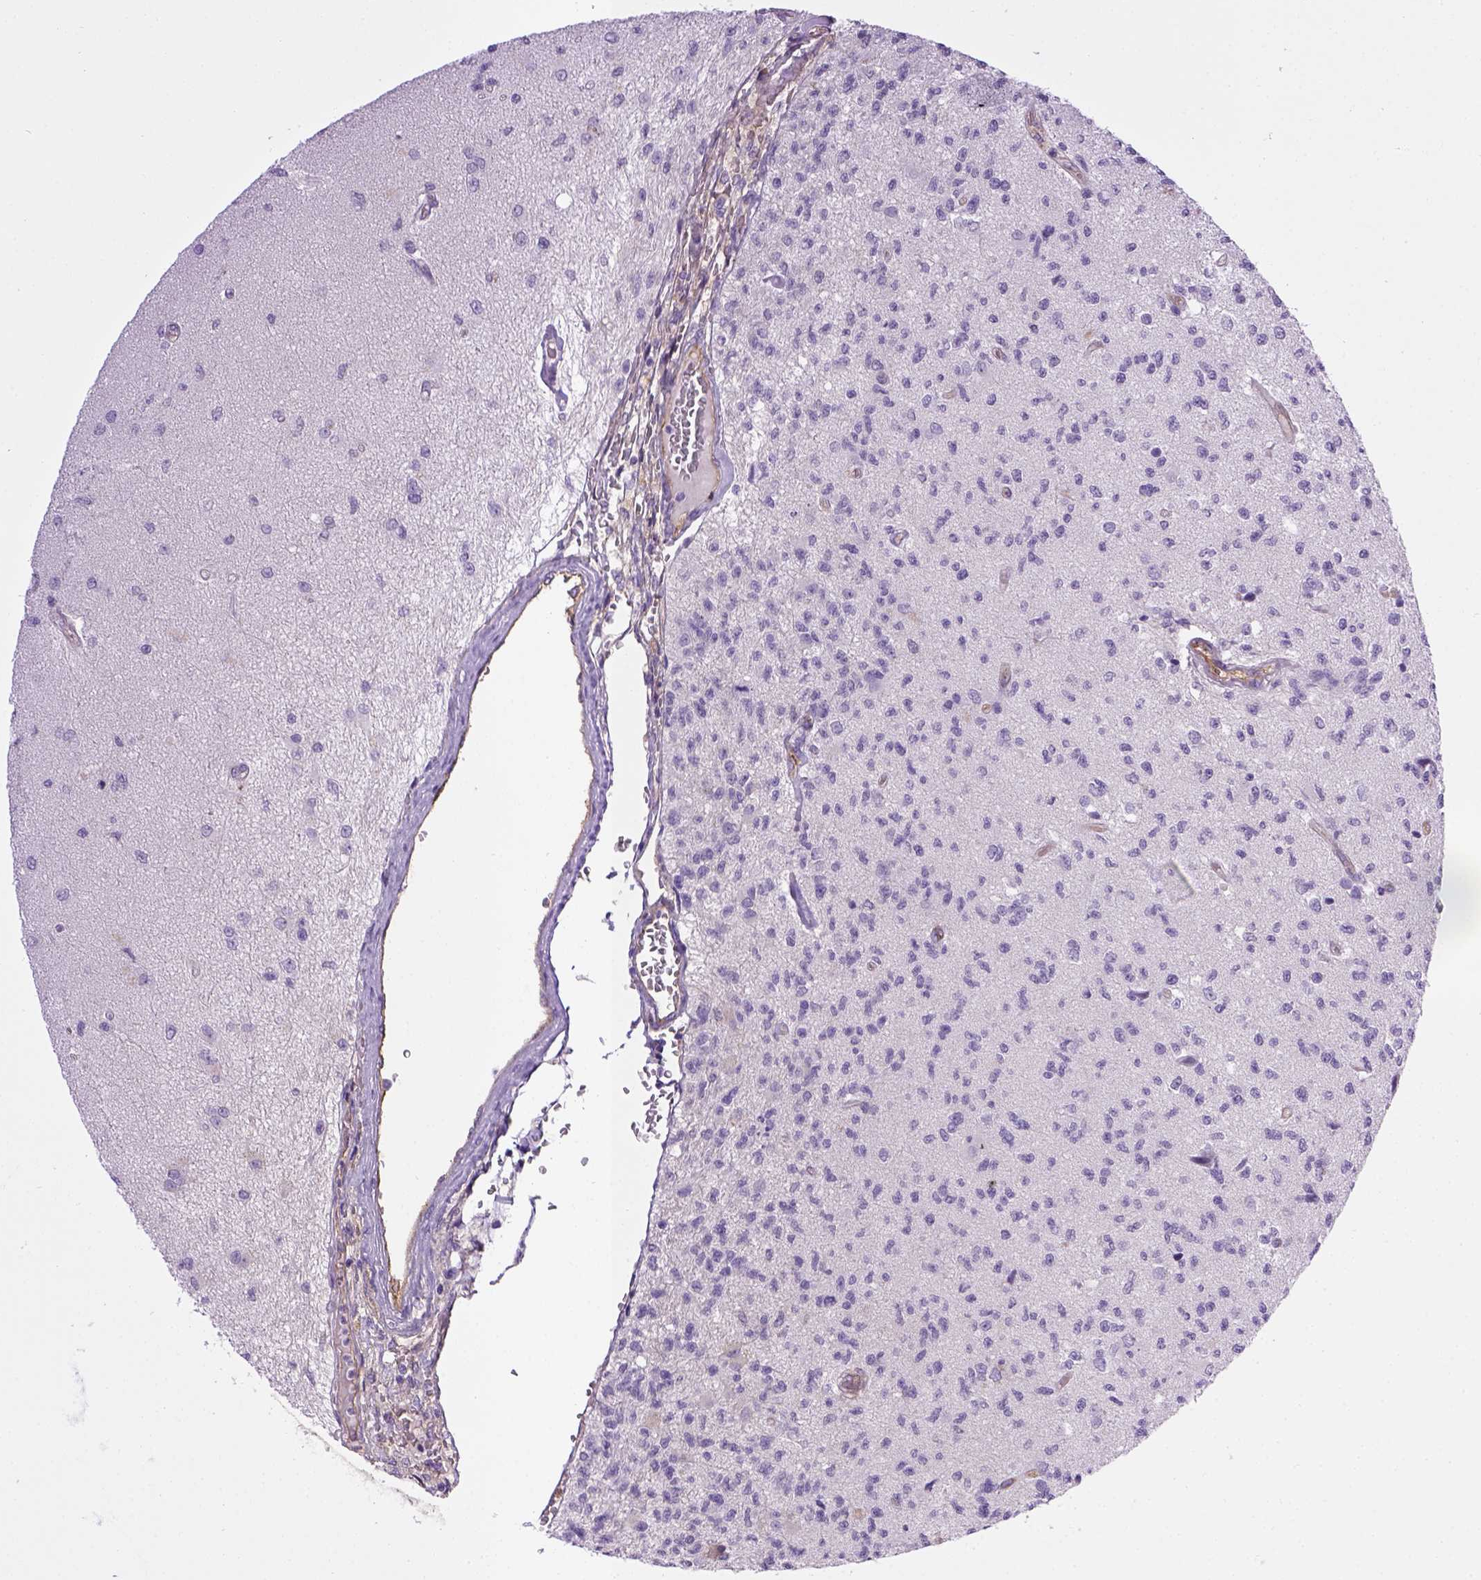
{"staining": {"intensity": "negative", "quantity": "none", "location": "none"}, "tissue": "glioma", "cell_type": "Tumor cells", "image_type": "cancer", "snomed": [{"axis": "morphology", "description": "Glioma, malignant, High grade"}, {"axis": "topography", "description": "Brain"}], "caption": "Tumor cells show no significant protein positivity in malignant glioma (high-grade).", "gene": "ENG", "patient": {"sex": "male", "age": 56}}